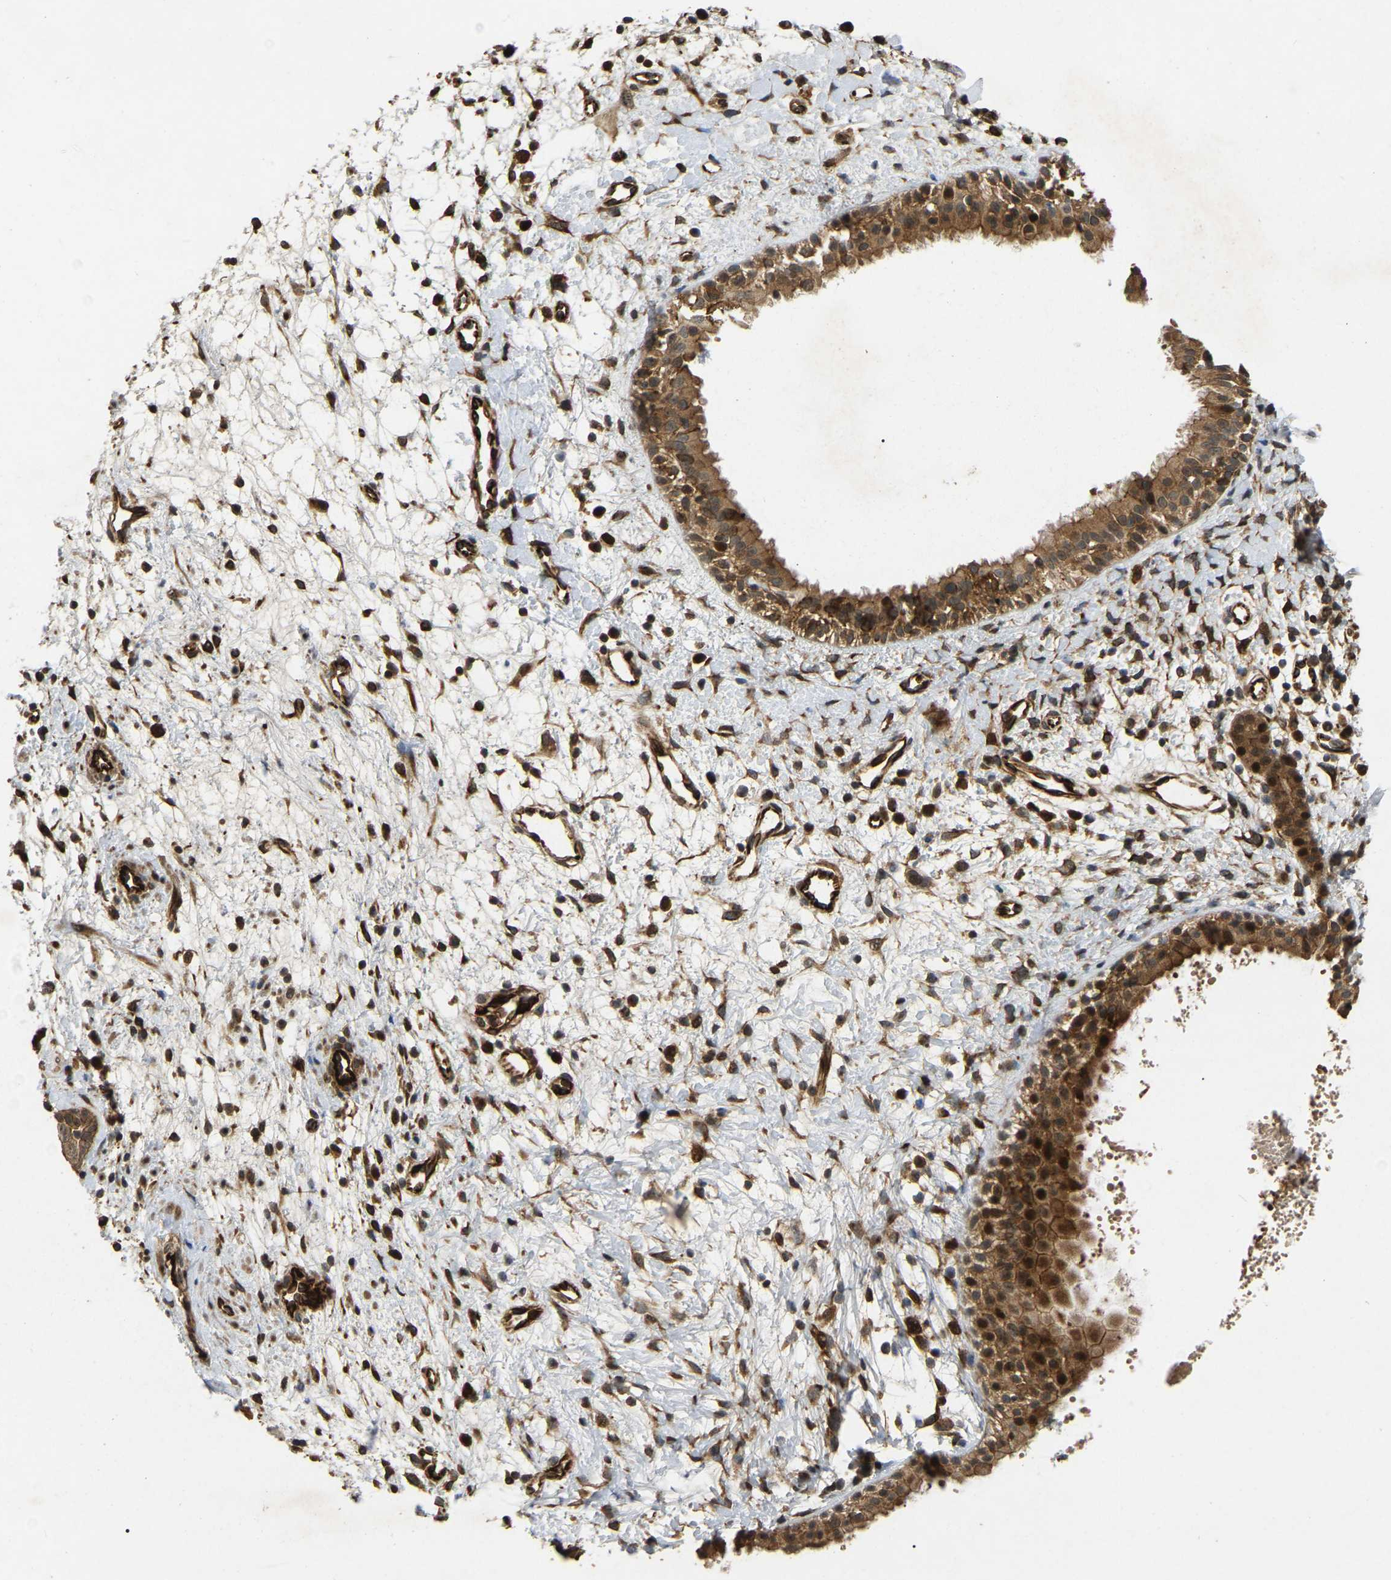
{"staining": {"intensity": "strong", "quantity": ">75%", "location": "cytoplasmic/membranous,nuclear"}, "tissue": "nasopharynx", "cell_type": "Respiratory epithelial cells", "image_type": "normal", "snomed": [{"axis": "morphology", "description": "Normal tissue, NOS"}, {"axis": "topography", "description": "Nasopharynx"}], "caption": "High-magnification brightfield microscopy of normal nasopharynx stained with DAB (3,3'-diaminobenzidine) (brown) and counterstained with hematoxylin (blue). respiratory epithelial cells exhibit strong cytoplasmic/membranous,nuclear staining is appreciated in approximately>75% of cells.", "gene": "KIAA1549", "patient": {"sex": "male", "age": 22}}